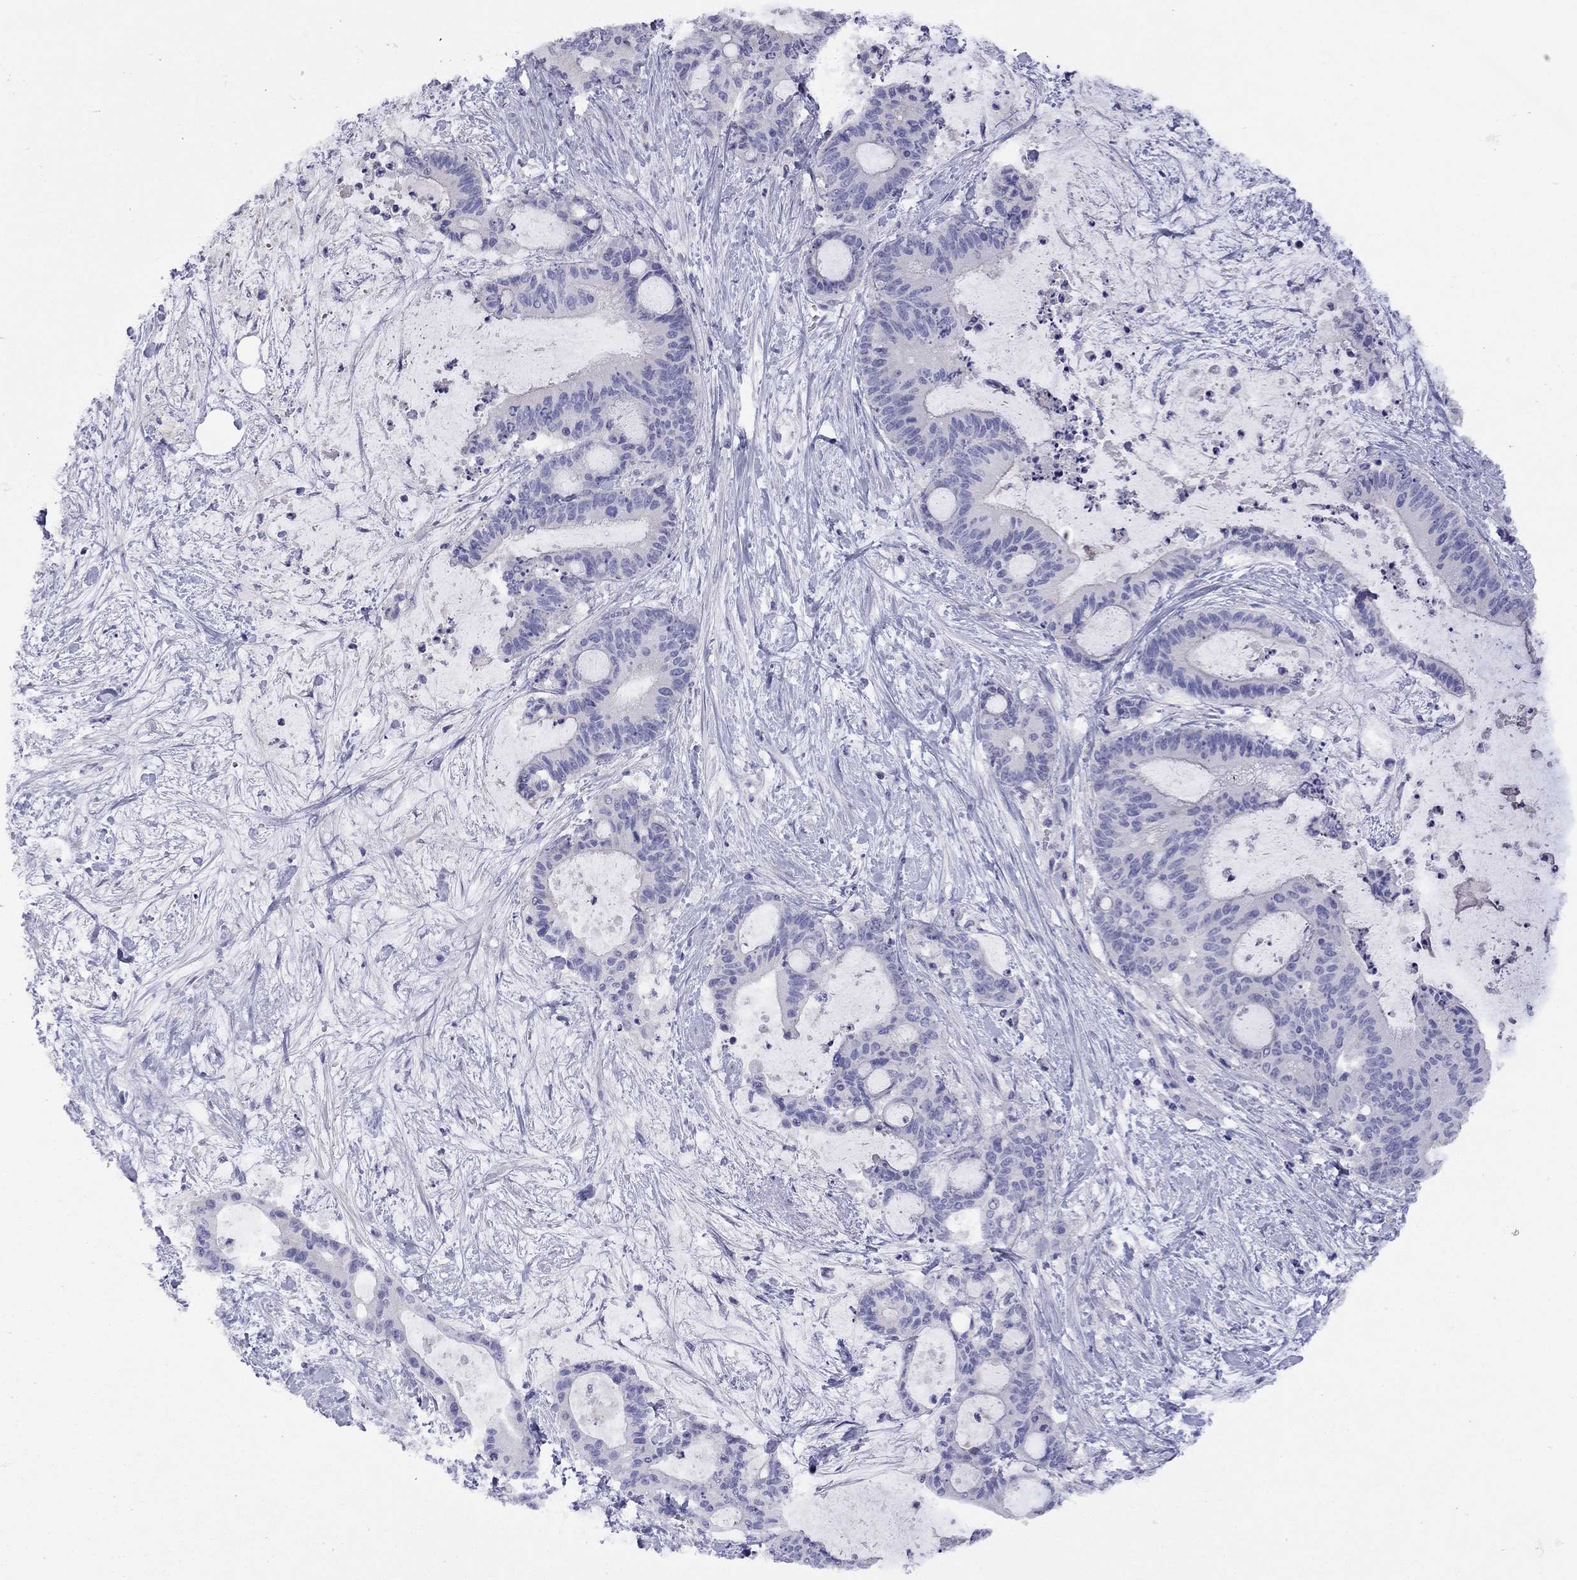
{"staining": {"intensity": "negative", "quantity": "none", "location": "none"}, "tissue": "liver cancer", "cell_type": "Tumor cells", "image_type": "cancer", "snomed": [{"axis": "morphology", "description": "Cholangiocarcinoma"}, {"axis": "topography", "description": "Liver"}], "caption": "DAB immunohistochemical staining of human liver cholangiocarcinoma displays no significant expression in tumor cells.", "gene": "GNAT3", "patient": {"sex": "female", "age": 73}}